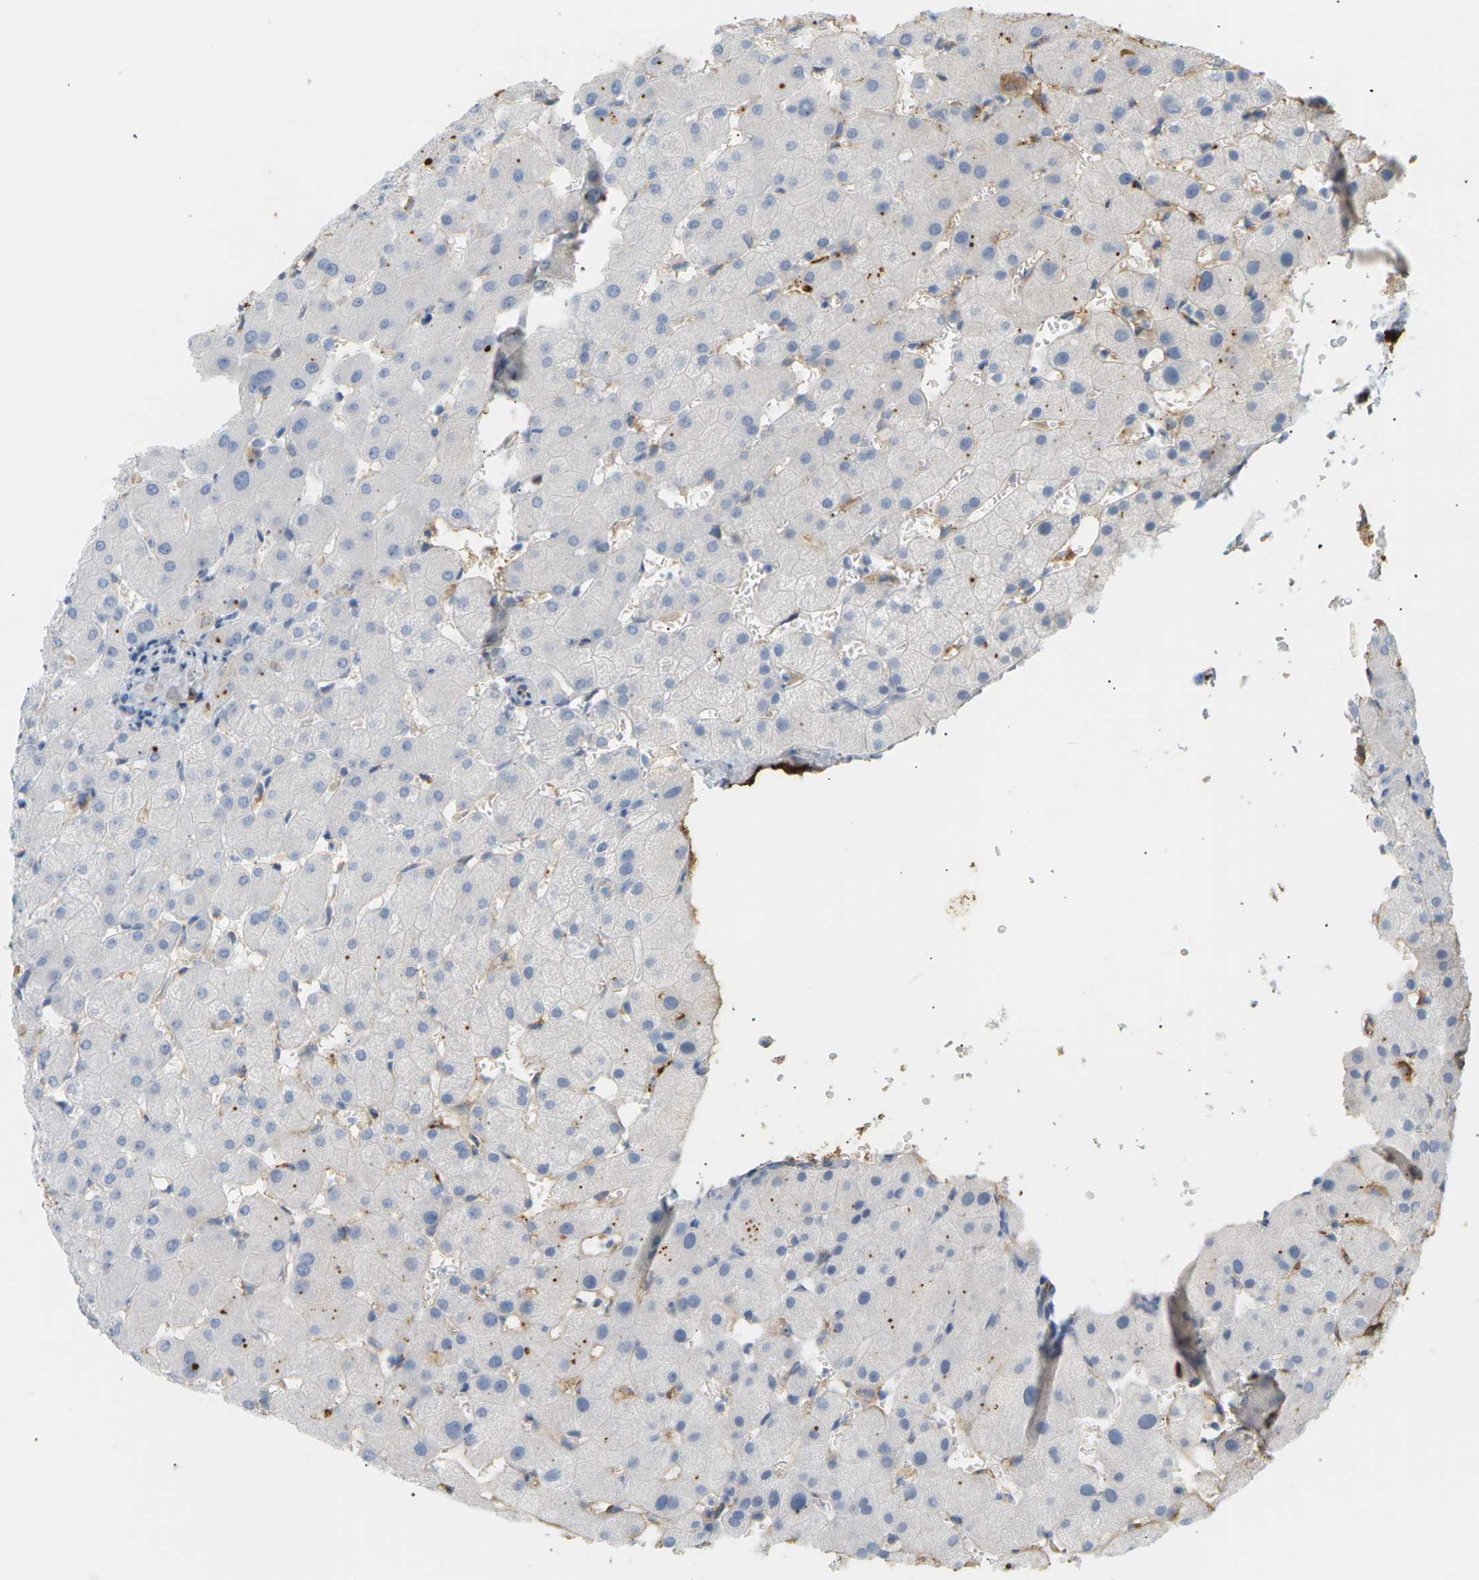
{"staining": {"intensity": "negative", "quantity": "none", "location": "none"}, "tissue": "liver", "cell_type": "Cholangiocytes", "image_type": "normal", "snomed": [{"axis": "morphology", "description": "Normal tissue, NOS"}, {"axis": "topography", "description": "Liver"}], "caption": "This is a micrograph of immunohistochemistry (IHC) staining of benign liver, which shows no expression in cholangiocytes. The staining was performed using DAB to visualize the protein expression in brown, while the nuclei were stained in blue with hematoxylin (Magnification: 20x).", "gene": "IGLC3", "patient": {"sex": "female", "age": 63}}